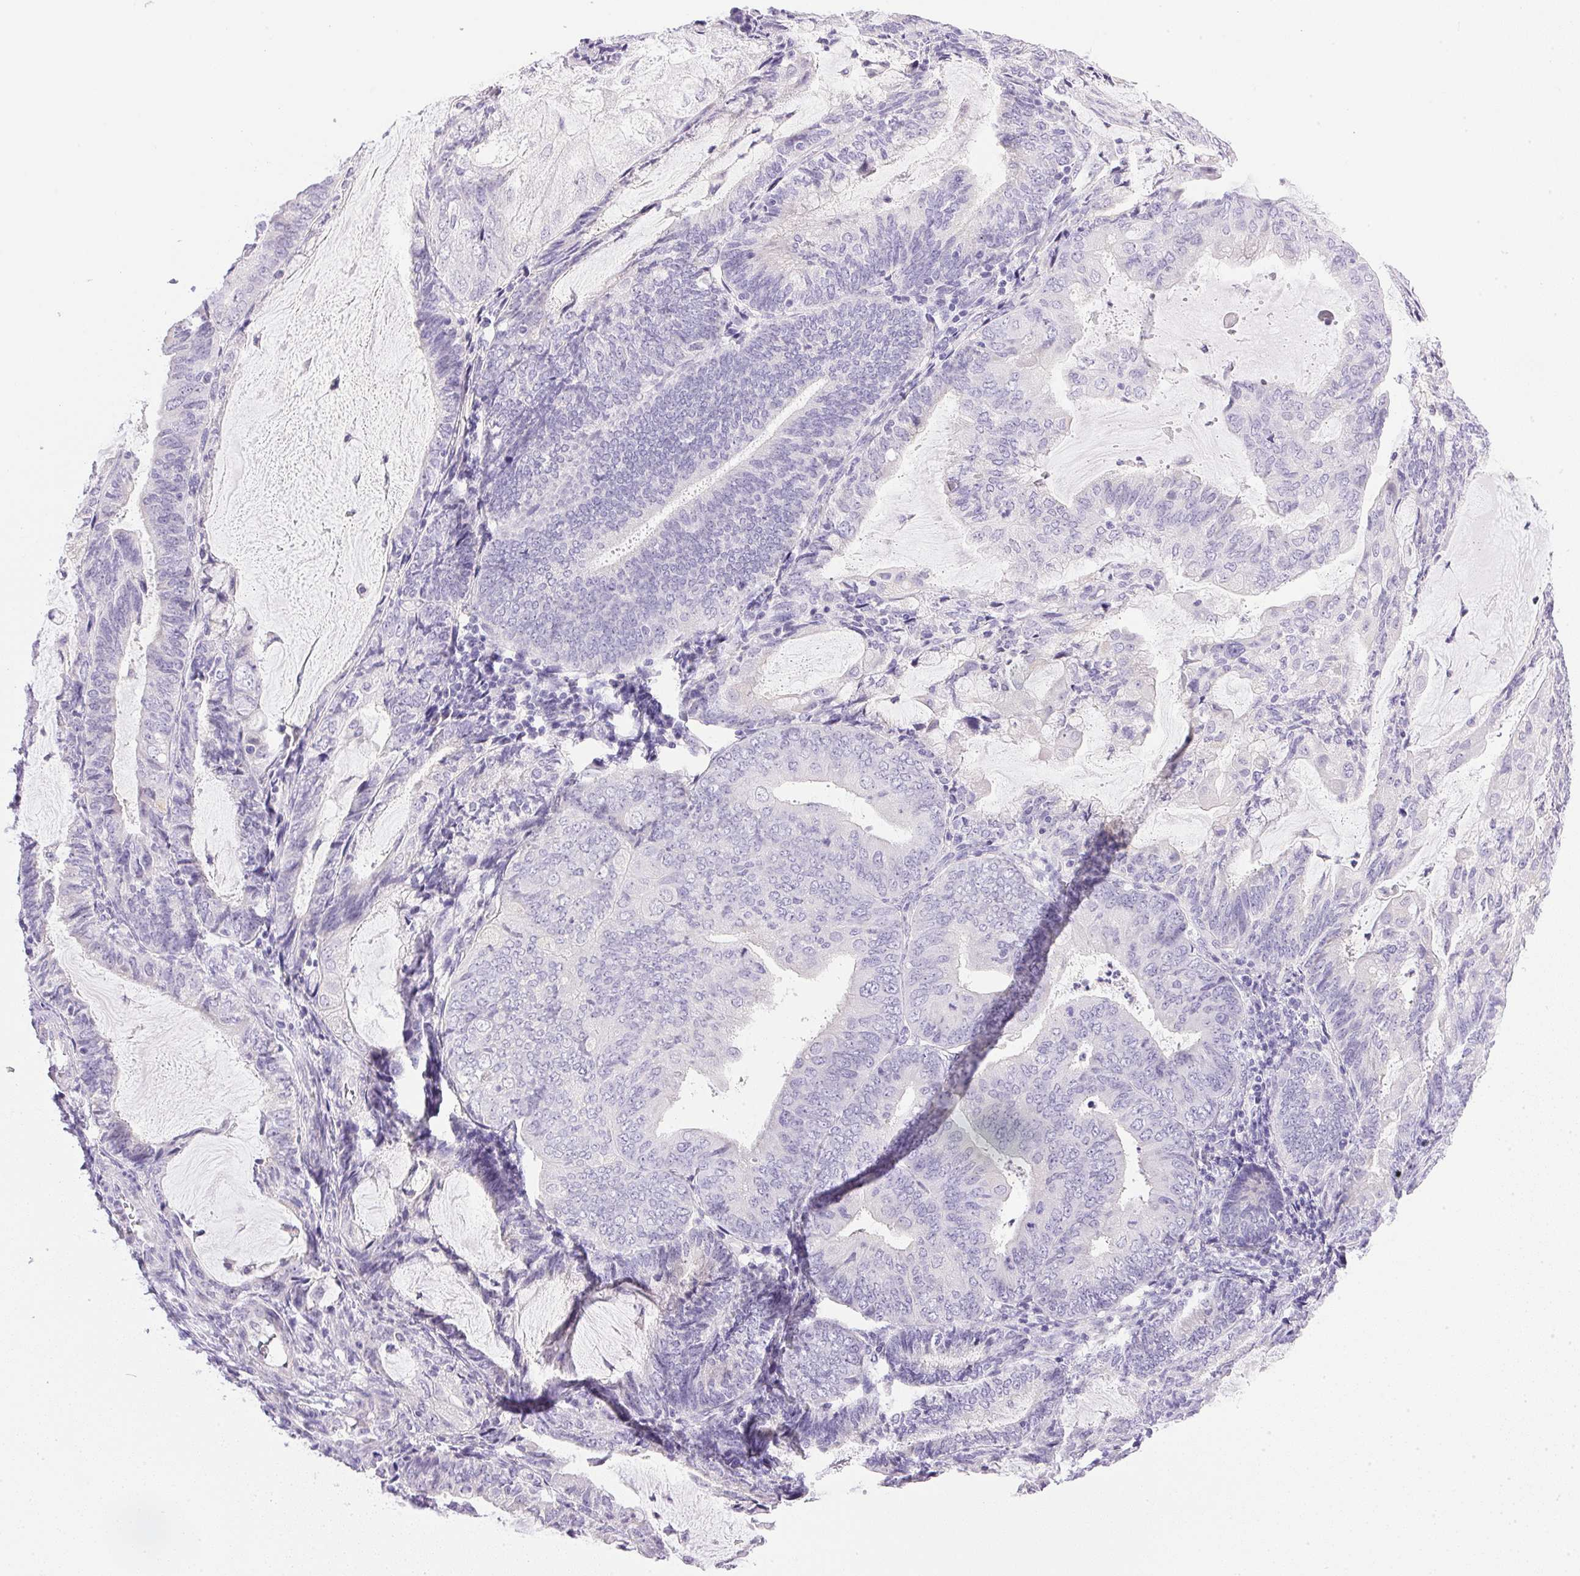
{"staining": {"intensity": "negative", "quantity": "none", "location": "none"}, "tissue": "endometrial cancer", "cell_type": "Tumor cells", "image_type": "cancer", "snomed": [{"axis": "morphology", "description": "Adenocarcinoma, NOS"}, {"axis": "topography", "description": "Endometrium"}], "caption": "An IHC histopathology image of endometrial cancer is shown. There is no staining in tumor cells of endometrial cancer.", "gene": "ATP6V0A4", "patient": {"sex": "female", "age": 81}}